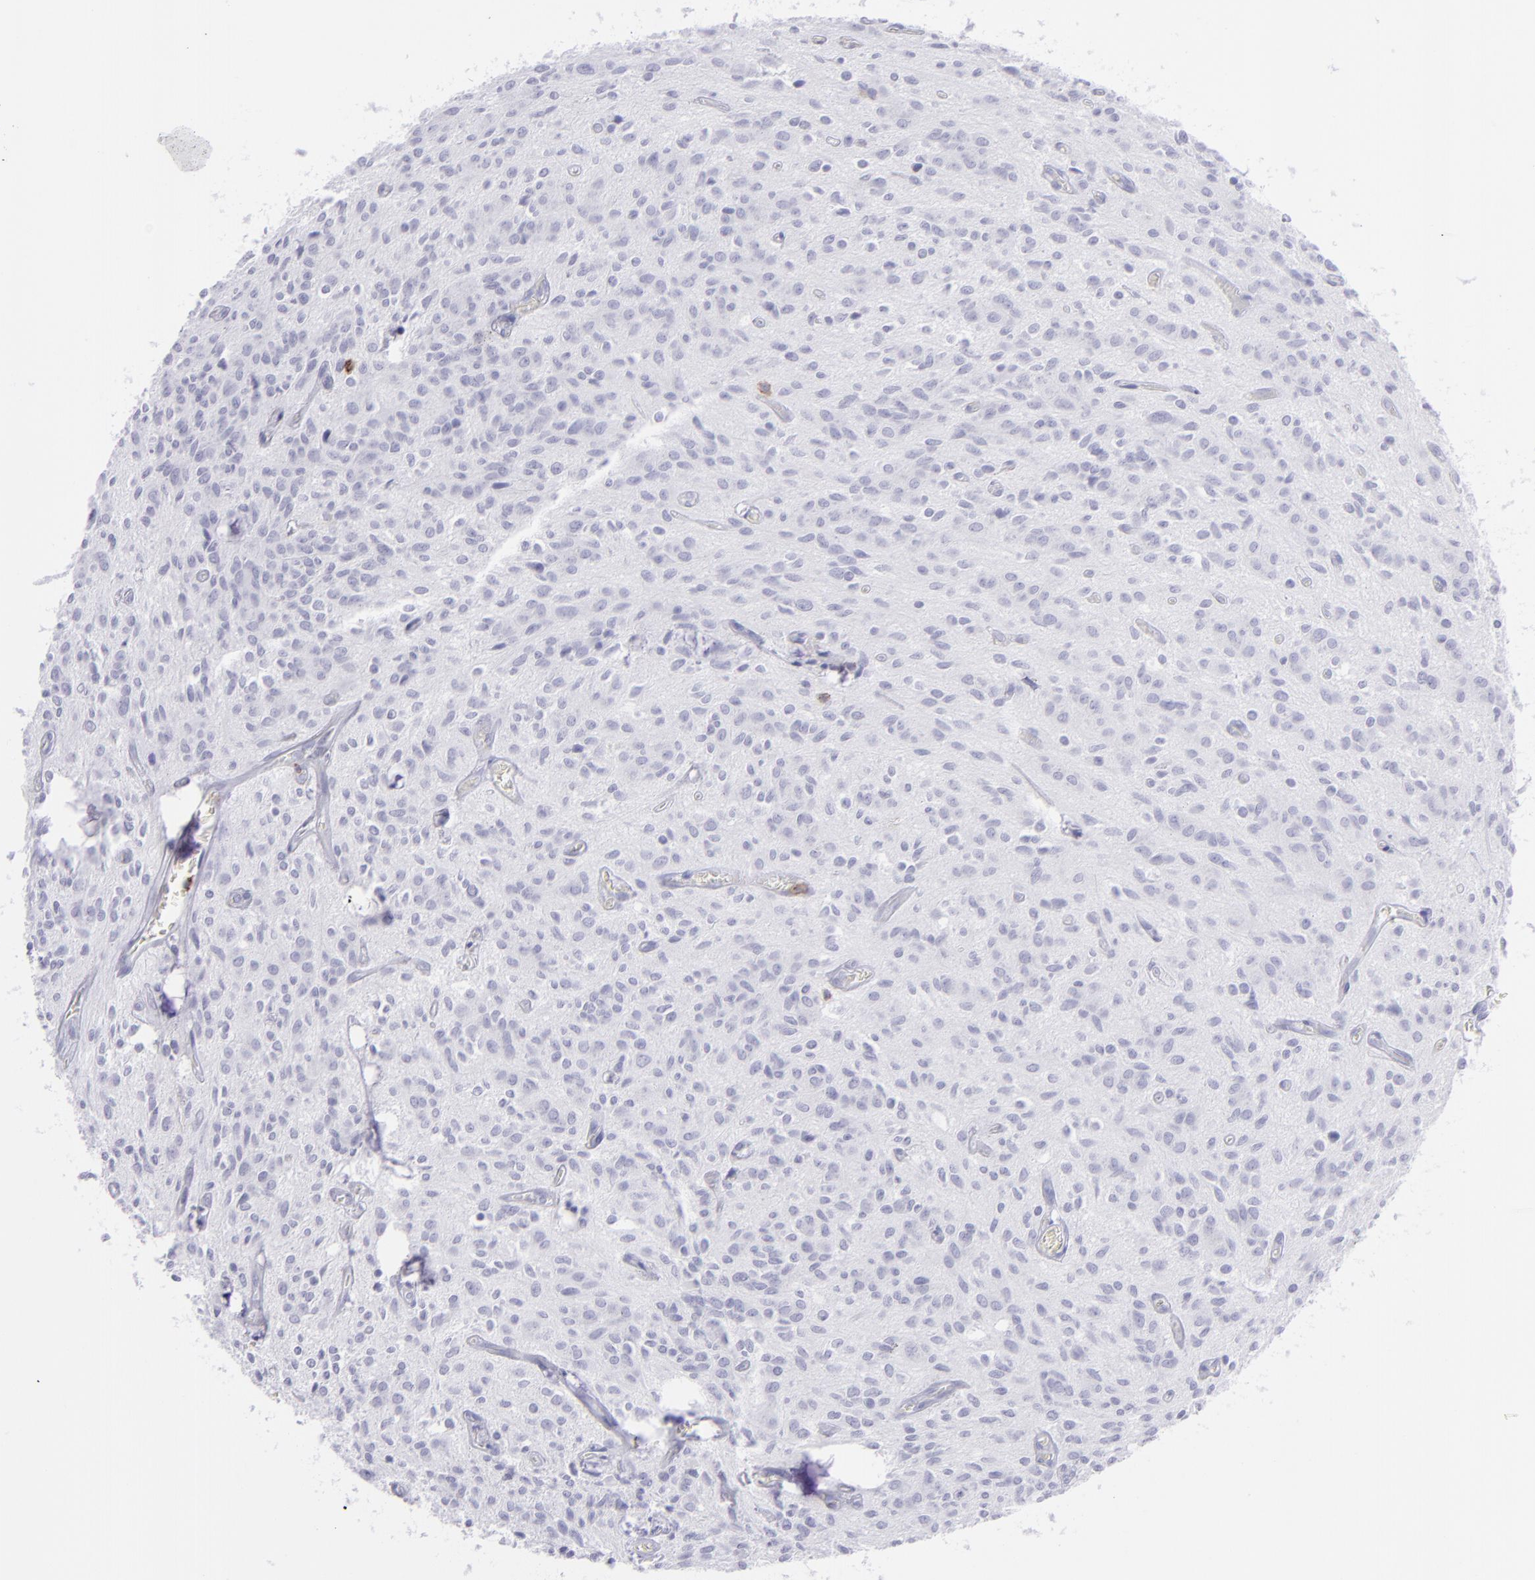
{"staining": {"intensity": "negative", "quantity": "none", "location": "none"}, "tissue": "glioma", "cell_type": "Tumor cells", "image_type": "cancer", "snomed": [{"axis": "morphology", "description": "Glioma, malignant, Low grade"}, {"axis": "topography", "description": "Brain"}], "caption": "Immunohistochemistry (IHC) histopathology image of glioma stained for a protein (brown), which demonstrates no staining in tumor cells.", "gene": "SELPLG", "patient": {"sex": "female", "age": 15}}